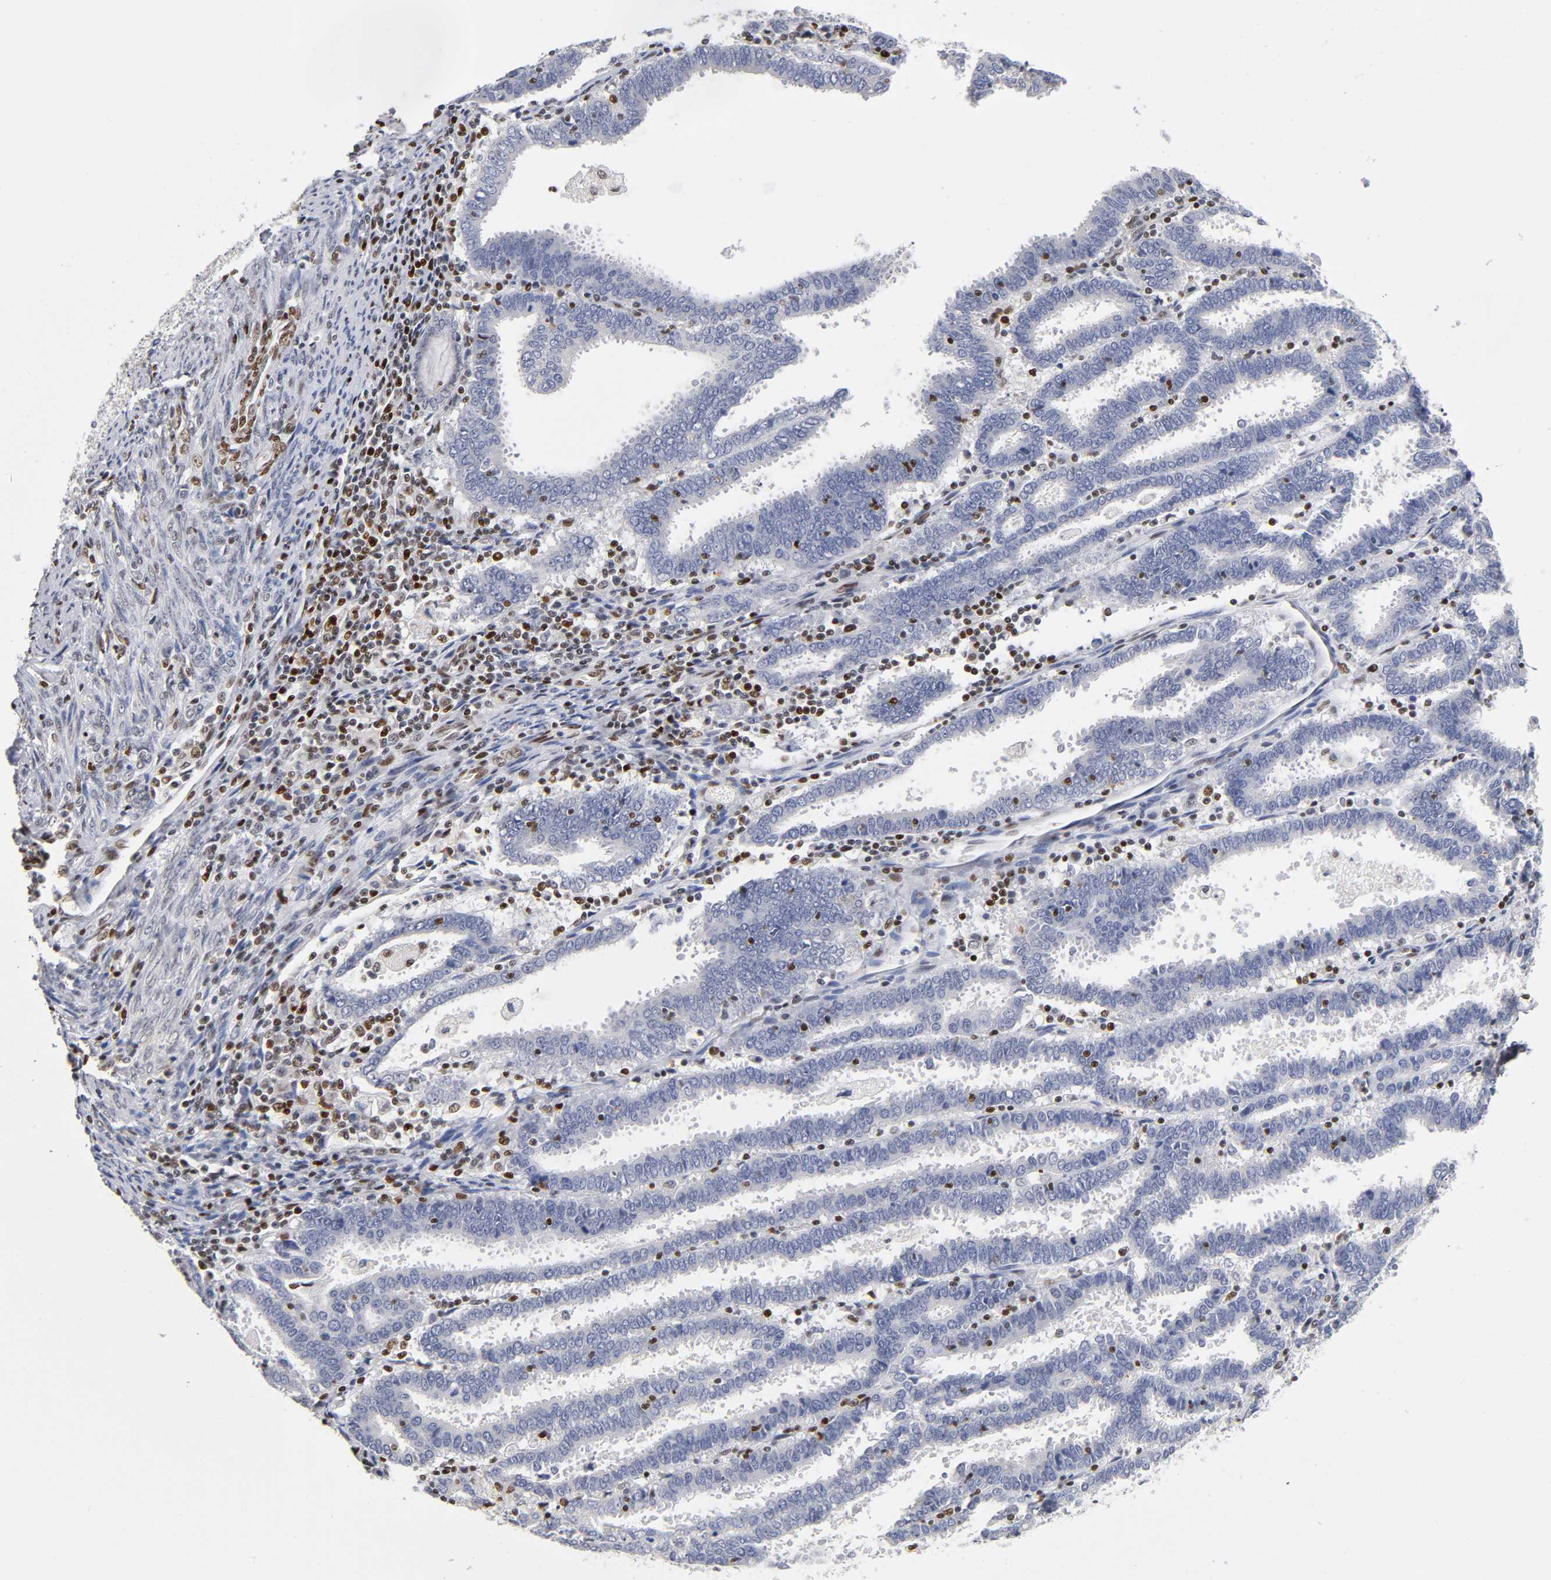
{"staining": {"intensity": "negative", "quantity": "none", "location": "none"}, "tissue": "endometrial cancer", "cell_type": "Tumor cells", "image_type": "cancer", "snomed": [{"axis": "morphology", "description": "Adenocarcinoma, NOS"}, {"axis": "topography", "description": "Uterus"}], "caption": "Immunohistochemical staining of adenocarcinoma (endometrial) shows no significant expression in tumor cells.", "gene": "NR3C1", "patient": {"sex": "female", "age": 83}}